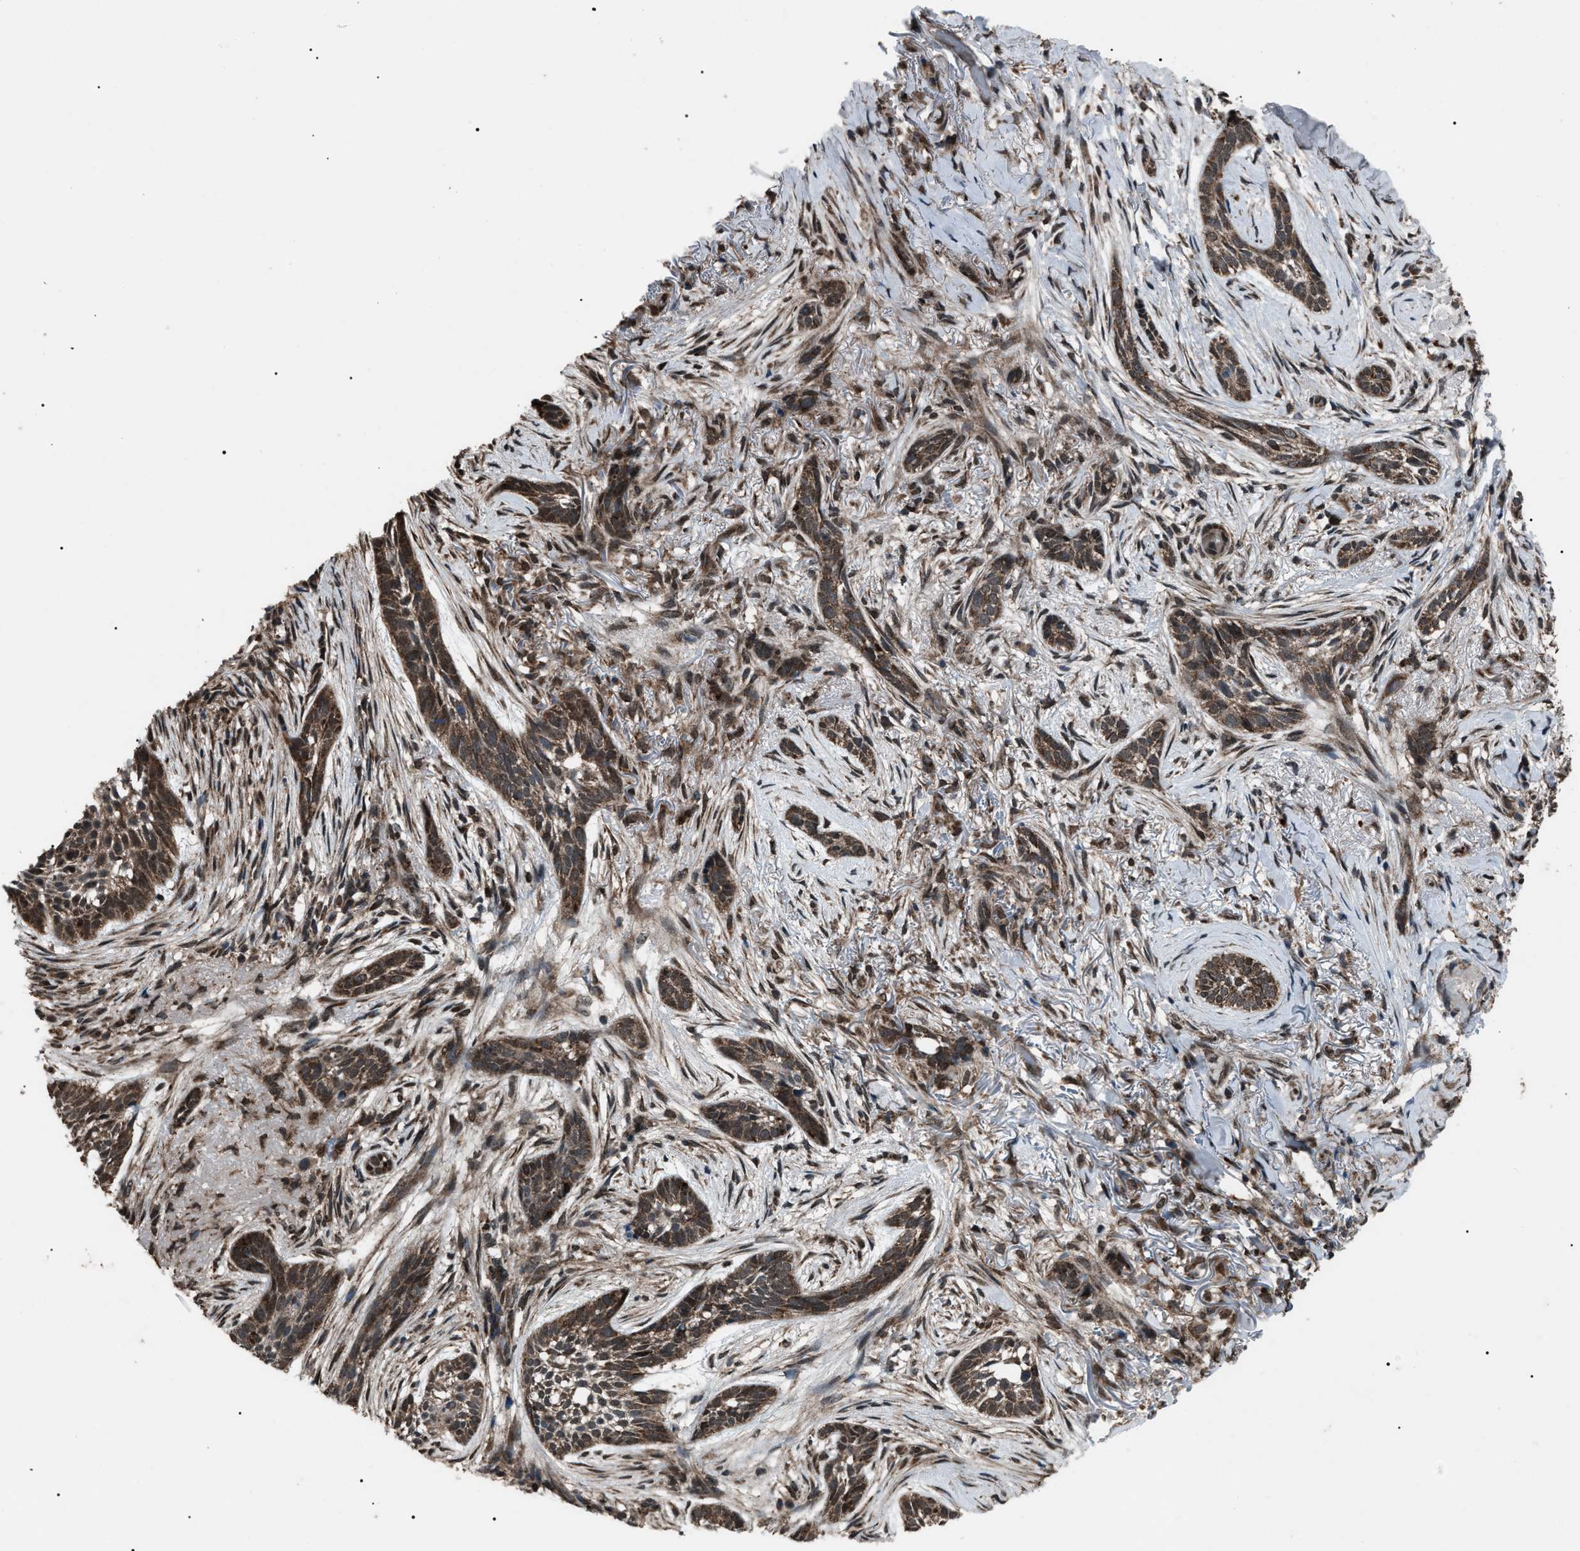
{"staining": {"intensity": "moderate", "quantity": ">75%", "location": "cytoplasmic/membranous"}, "tissue": "skin cancer", "cell_type": "Tumor cells", "image_type": "cancer", "snomed": [{"axis": "morphology", "description": "Basal cell carcinoma"}, {"axis": "topography", "description": "Skin"}], "caption": "An immunohistochemistry (IHC) micrograph of tumor tissue is shown. Protein staining in brown shows moderate cytoplasmic/membranous positivity in basal cell carcinoma (skin) within tumor cells.", "gene": "ZFAND2A", "patient": {"sex": "female", "age": 88}}